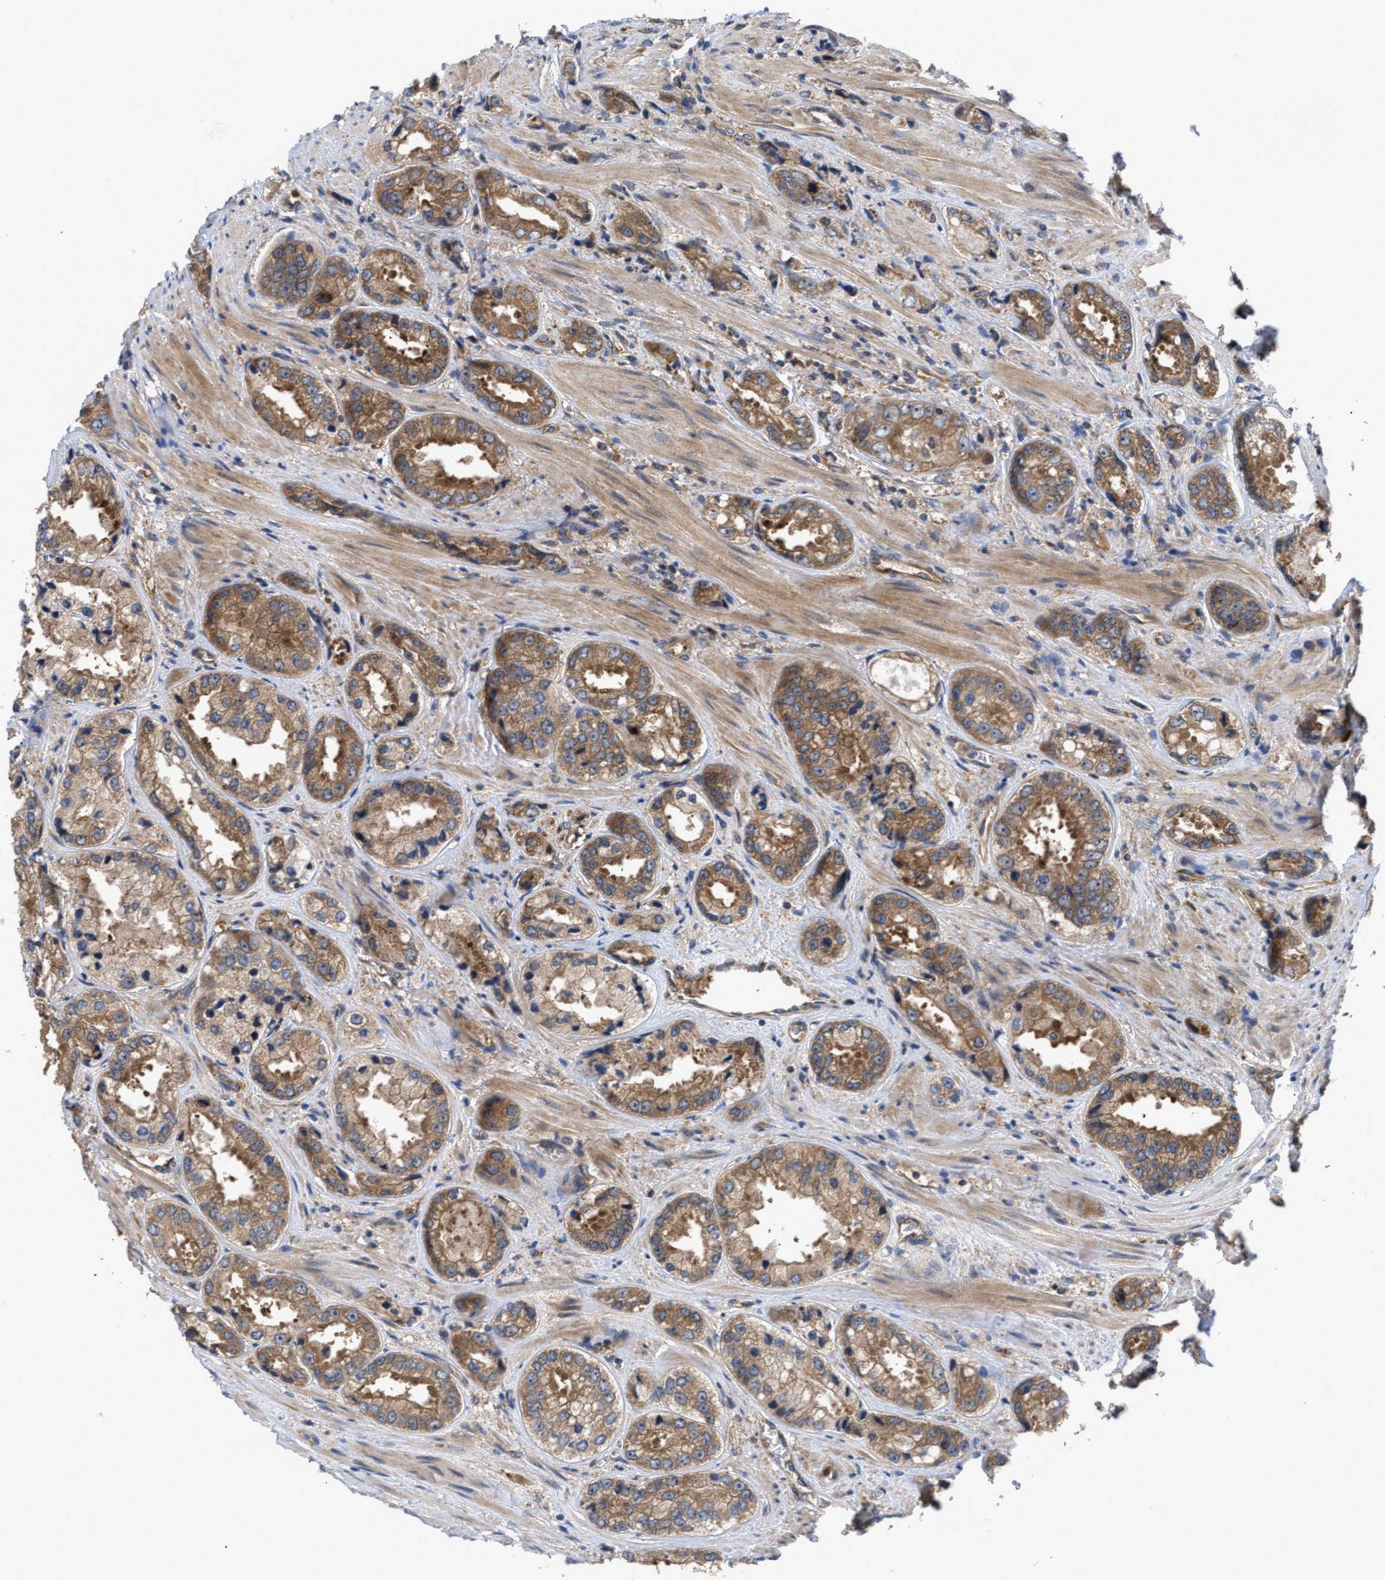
{"staining": {"intensity": "moderate", "quantity": ">75%", "location": "cytoplasmic/membranous"}, "tissue": "prostate cancer", "cell_type": "Tumor cells", "image_type": "cancer", "snomed": [{"axis": "morphology", "description": "Adenocarcinoma, High grade"}, {"axis": "topography", "description": "Prostate"}], "caption": "An immunohistochemistry (IHC) image of neoplastic tissue is shown. Protein staining in brown labels moderate cytoplasmic/membranous positivity in prostate high-grade adenocarcinoma within tumor cells.", "gene": "LAPTM4B", "patient": {"sex": "male", "age": 61}}